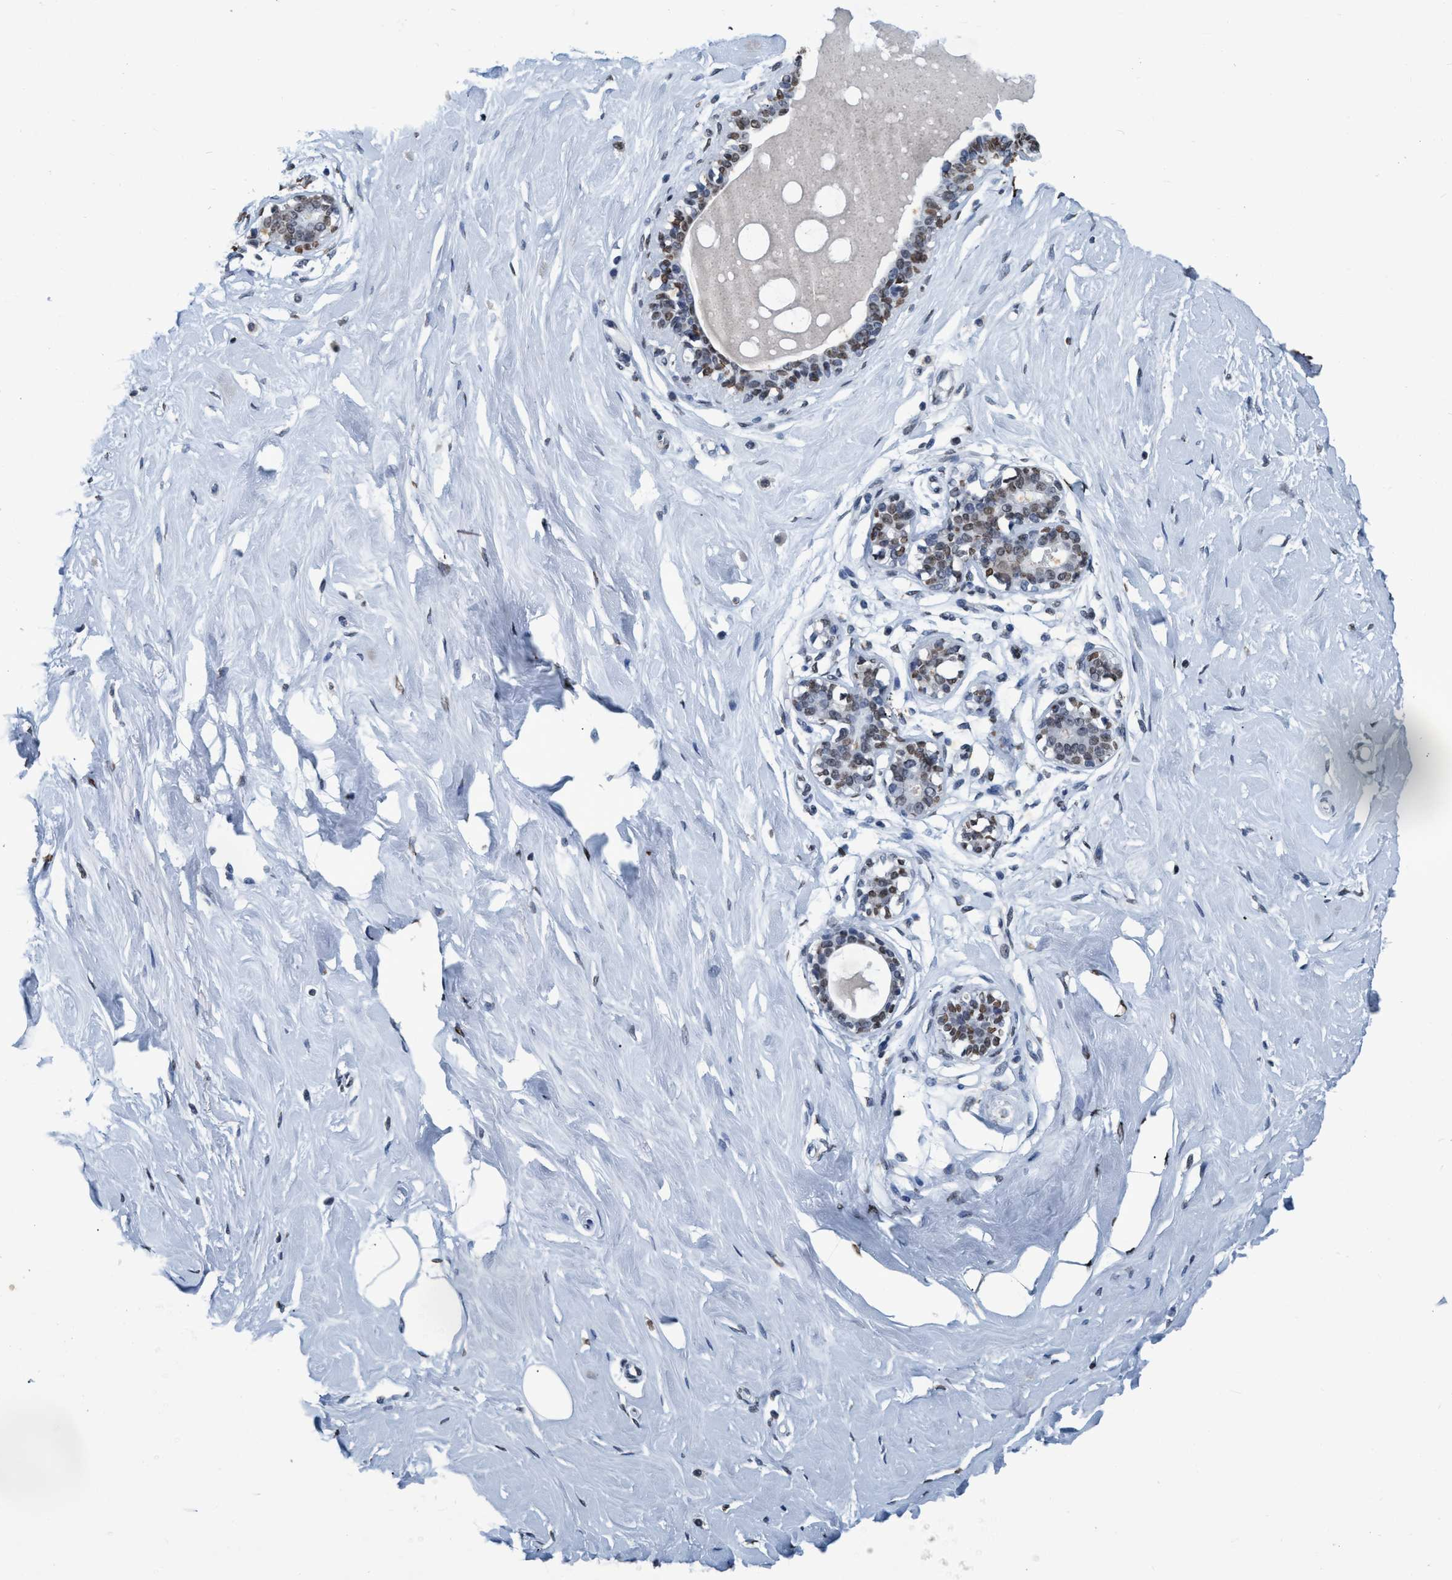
{"staining": {"intensity": "negative", "quantity": "none", "location": "none"}, "tissue": "breast", "cell_type": "Adipocytes", "image_type": "normal", "snomed": [{"axis": "morphology", "description": "Normal tissue, NOS"}, {"axis": "topography", "description": "Breast"}], "caption": "Image shows no significant protein staining in adipocytes of benign breast.", "gene": "CCNE2", "patient": {"sex": "female", "age": 23}}